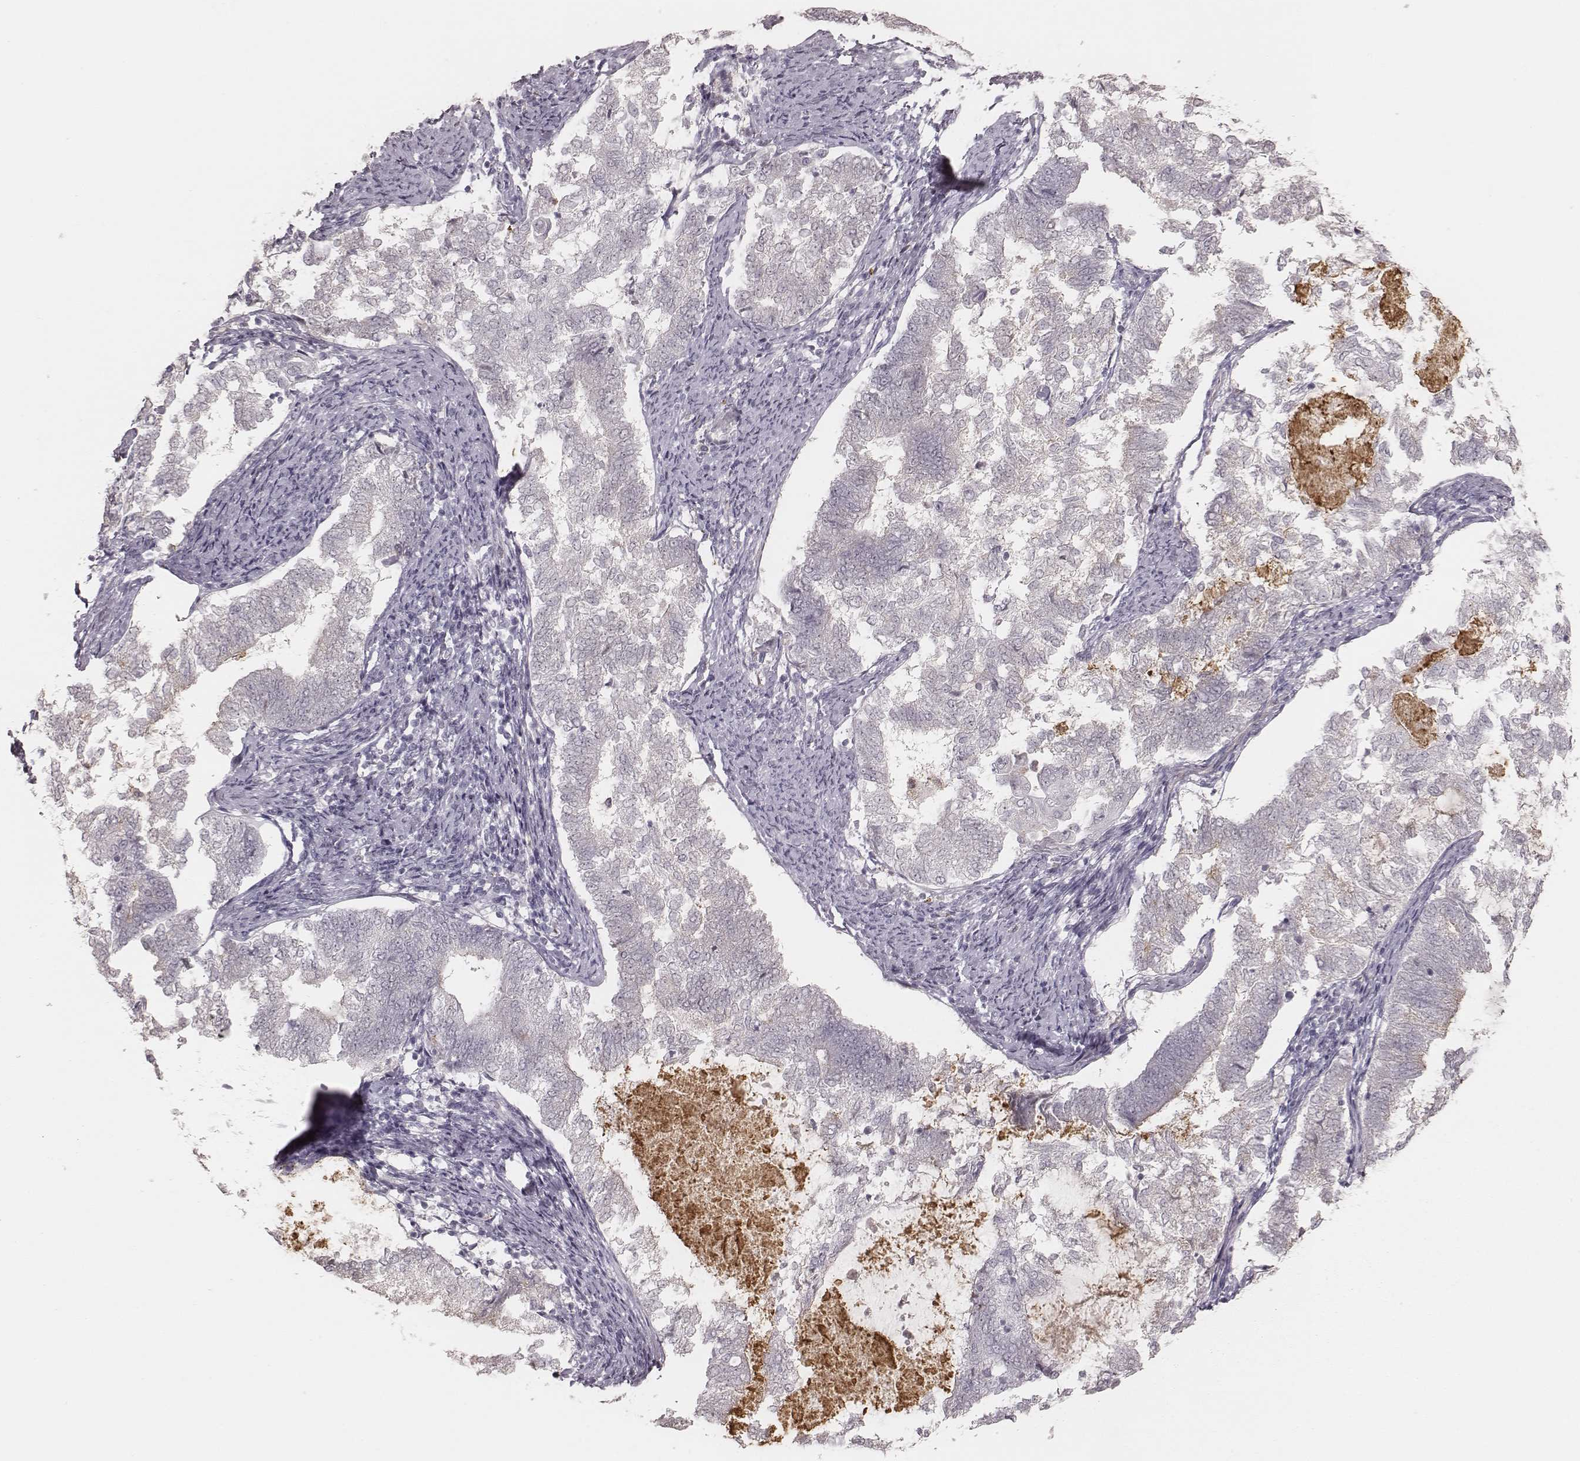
{"staining": {"intensity": "negative", "quantity": "none", "location": "none"}, "tissue": "endometrial cancer", "cell_type": "Tumor cells", "image_type": "cancer", "snomed": [{"axis": "morphology", "description": "Adenocarcinoma, NOS"}, {"axis": "topography", "description": "Endometrium"}], "caption": "Immunohistochemistry image of neoplastic tissue: human adenocarcinoma (endometrial) stained with DAB reveals no significant protein staining in tumor cells. (Immunohistochemistry (ihc), brightfield microscopy, high magnification).", "gene": "KITLG", "patient": {"sex": "female", "age": 65}}